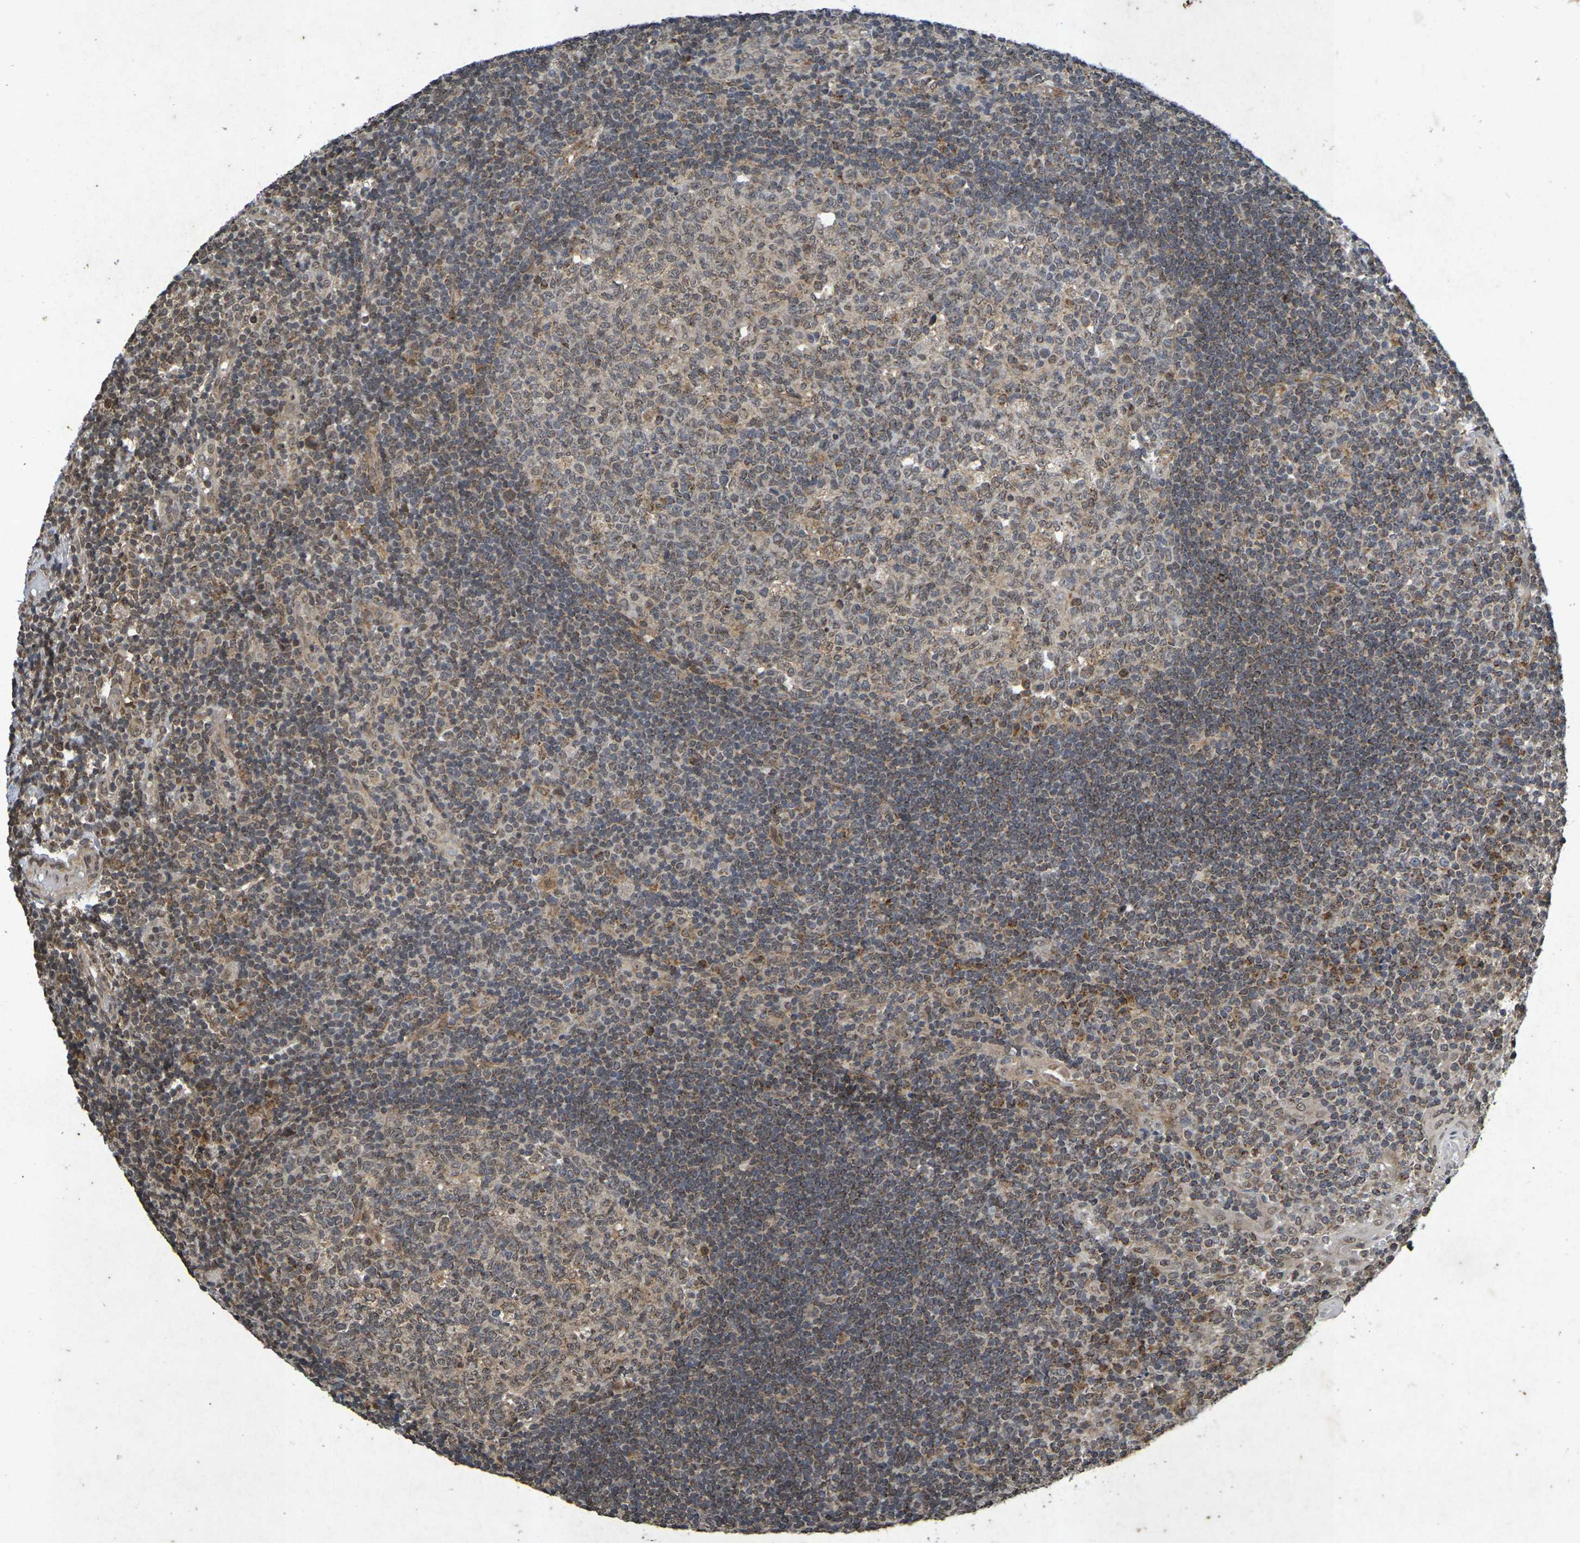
{"staining": {"intensity": "moderate", "quantity": "25%-75%", "location": "cytoplasmic/membranous,nuclear"}, "tissue": "tonsil", "cell_type": "Germinal center cells", "image_type": "normal", "snomed": [{"axis": "morphology", "description": "Normal tissue, NOS"}, {"axis": "topography", "description": "Tonsil"}], "caption": "Protein staining exhibits moderate cytoplasmic/membranous,nuclear staining in about 25%-75% of germinal center cells in benign tonsil.", "gene": "GUCY1A2", "patient": {"sex": "female", "age": 40}}